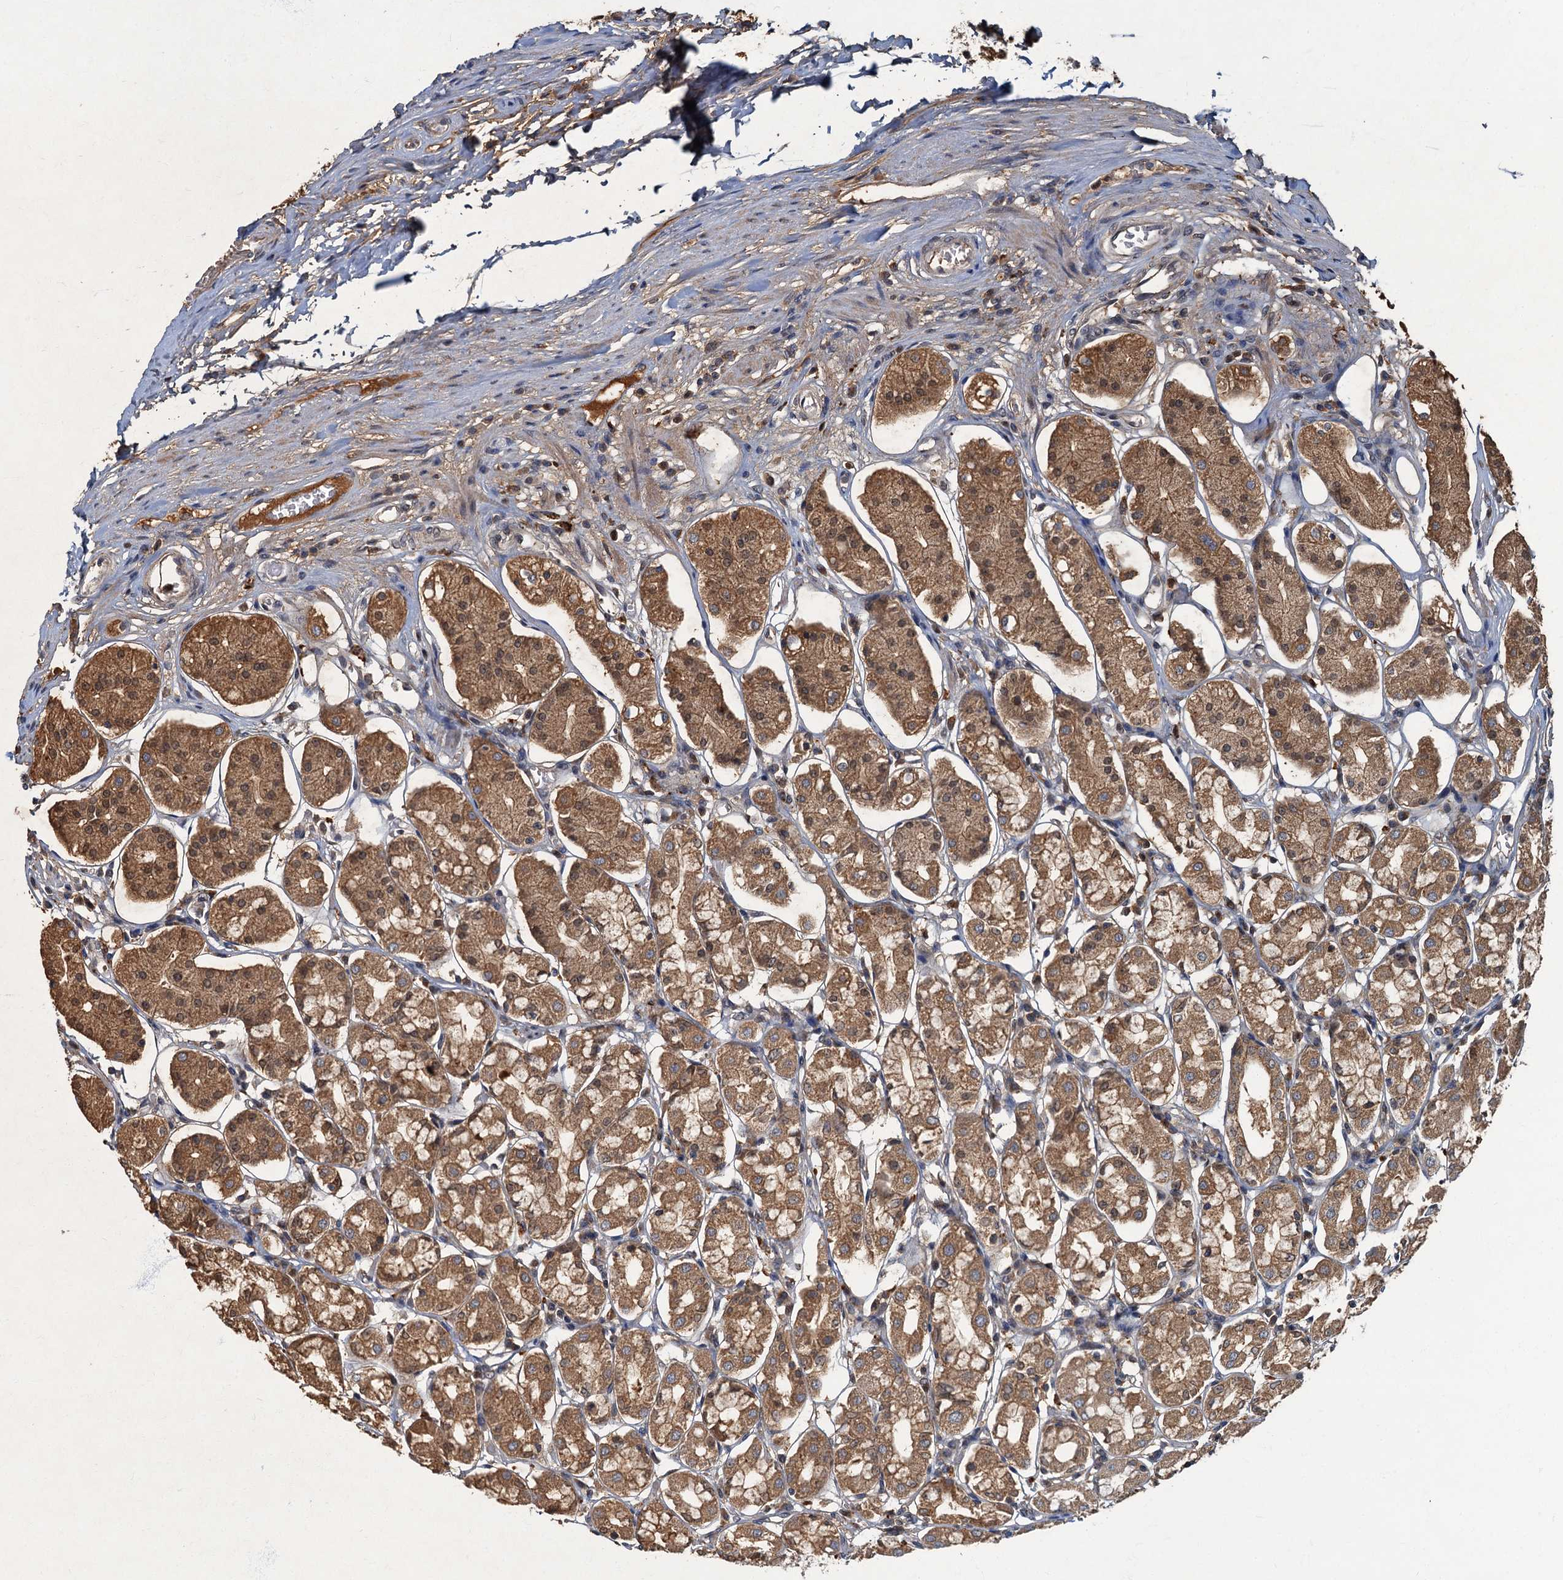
{"staining": {"intensity": "moderate", "quantity": ">75%", "location": "cytoplasmic/membranous,nuclear"}, "tissue": "stomach", "cell_type": "Glandular cells", "image_type": "normal", "snomed": [{"axis": "morphology", "description": "Normal tissue, NOS"}, {"axis": "topography", "description": "Stomach, lower"}], "caption": "Stomach was stained to show a protein in brown. There is medium levels of moderate cytoplasmic/membranous,nuclear staining in approximately >75% of glandular cells.", "gene": "WDCP", "patient": {"sex": "female", "age": 56}}